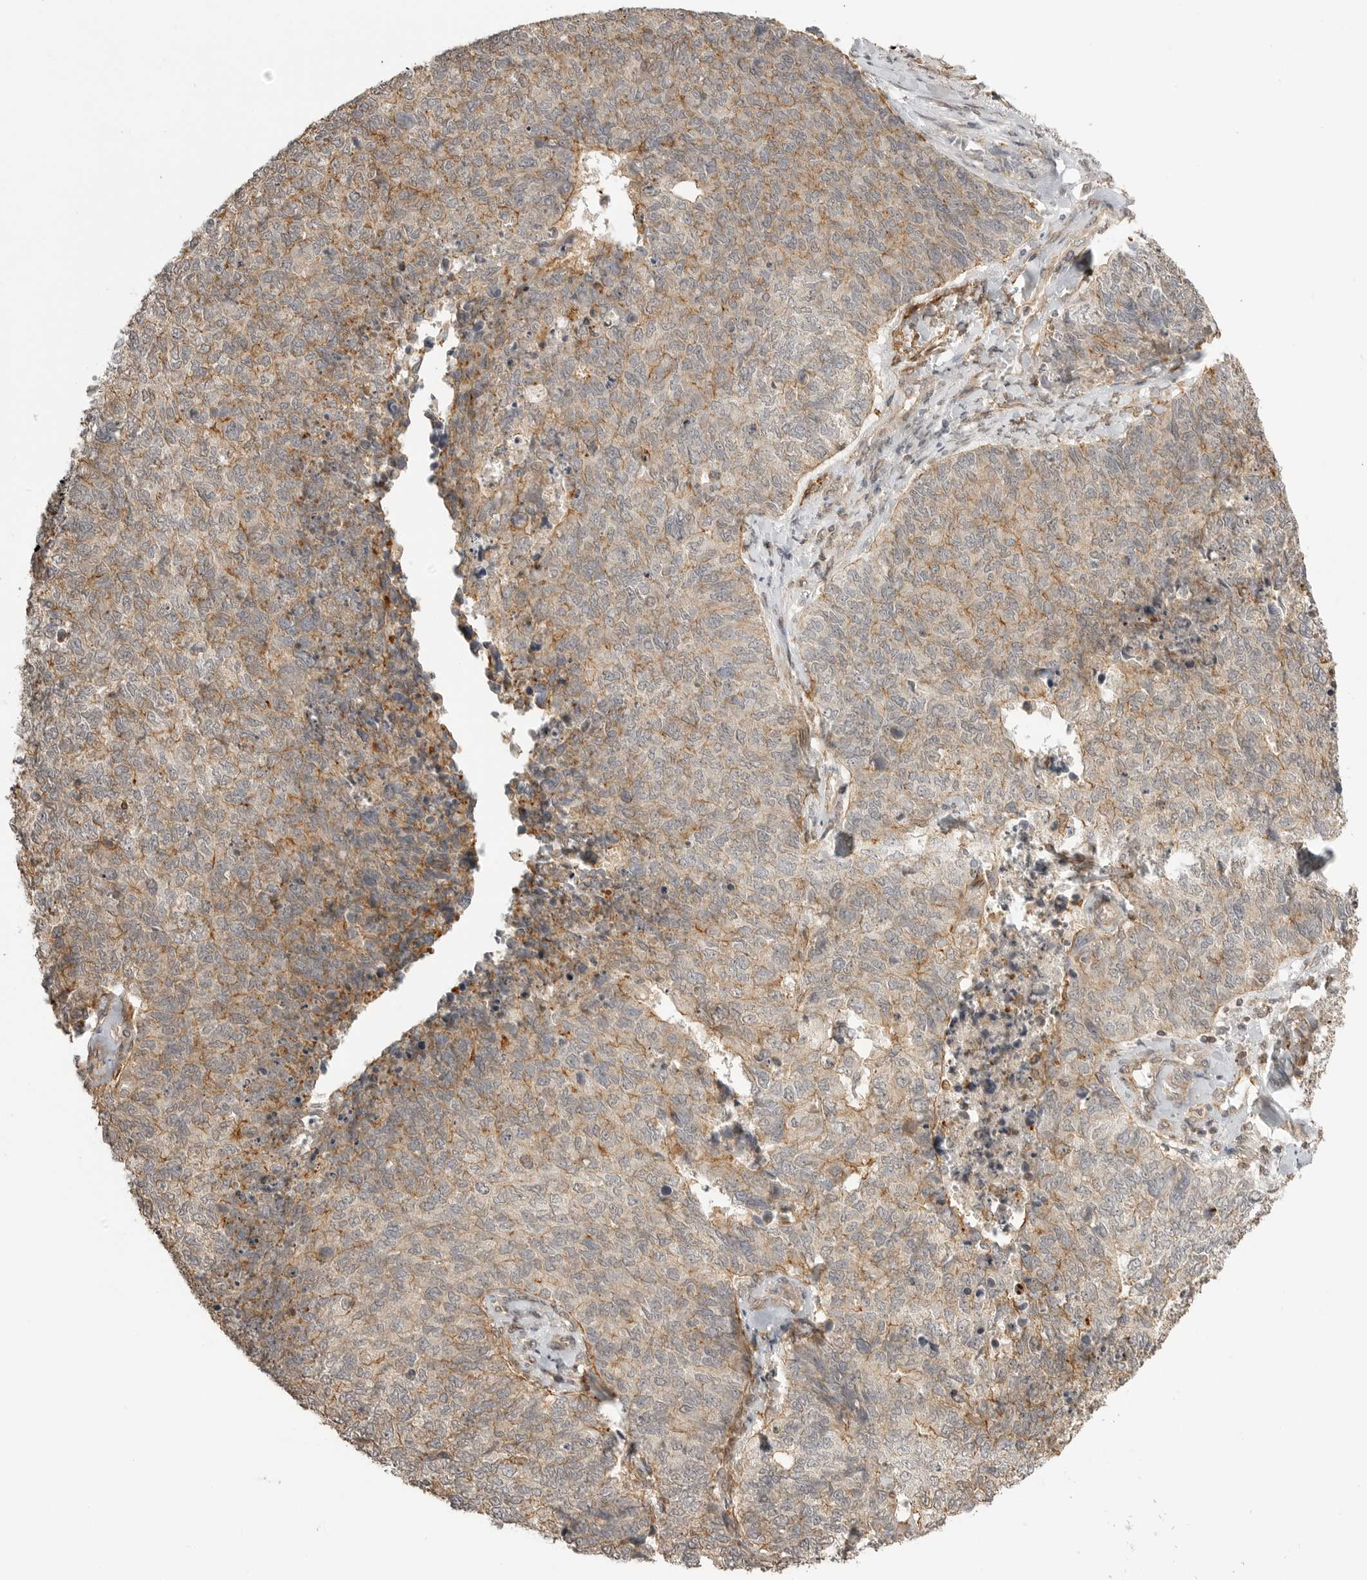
{"staining": {"intensity": "moderate", "quantity": "<25%", "location": "cytoplasmic/membranous"}, "tissue": "cervical cancer", "cell_type": "Tumor cells", "image_type": "cancer", "snomed": [{"axis": "morphology", "description": "Squamous cell carcinoma, NOS"}, {"axis": "topography", "description": "Cervix"}], "caption": "Tumor cells demonstrate low levels of moderate cytoplasmic/membranous positivity in approximately <25% of cells in cervical cancer. (DAB (3,3'-diaminobenzidine) = brown stain, brightfield microscopy at high magnification).", "gene": "GPC2", "patient": {"sex": "female", "age": 63}}